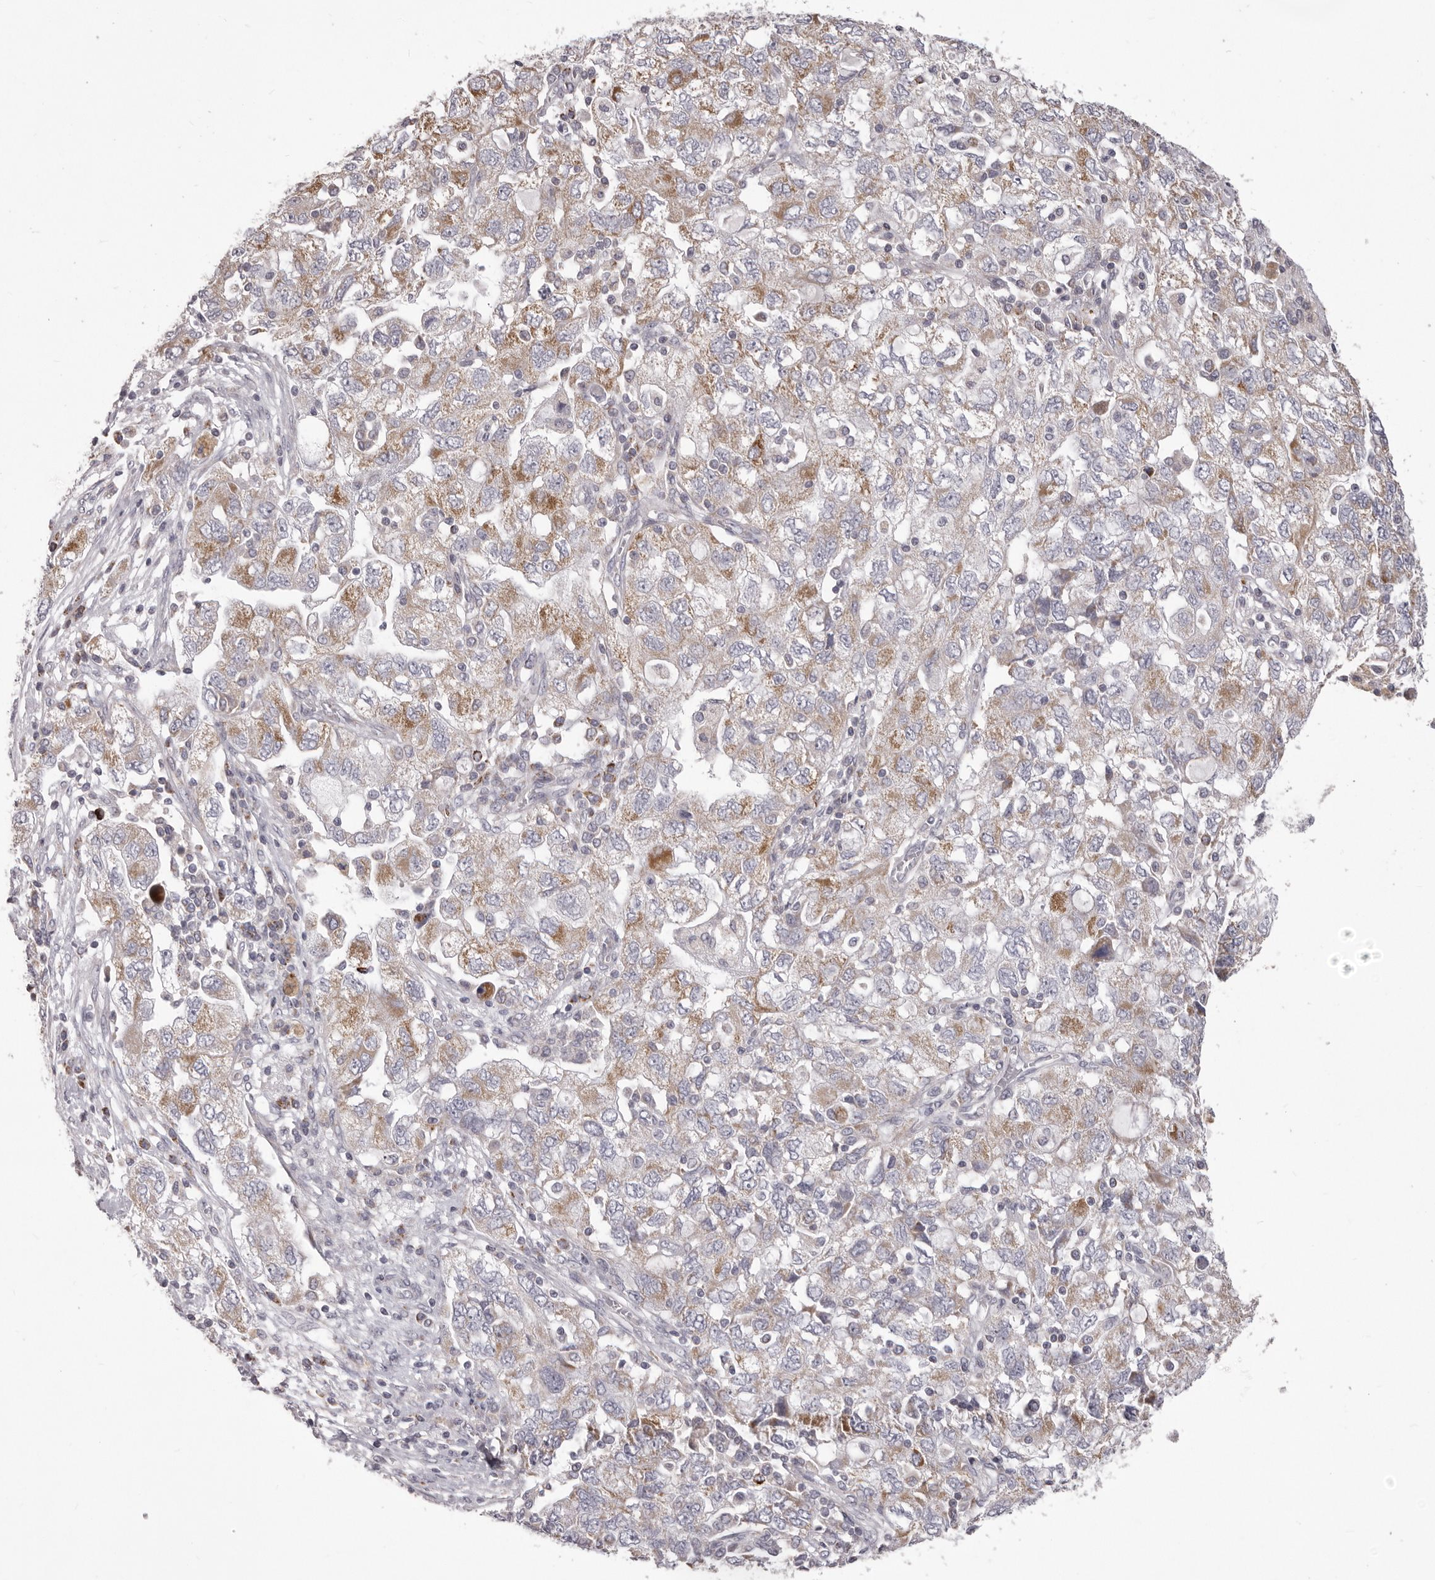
{"staining": {"intensity": "moderate", "quantity": "25%-75%", "location": "cytoplasmic/membranous"}, "tissue": "ovarian cancer", "cell_type": "Tumor cells", "image_type": "cancer", "snomed": [{"axis": "morphology", "description": "Carcinoma, NOS"}, {"axis": "morphology", "description": "Cystadenocarcinoma, serous, NOS"}, {"axis": "topography", "description": "Ovary"}], "caption": "Ovarian cancer stained with a protein marker shows moderate staining in tumor cells.", "gene": "PRMT2", "patient": {"sex": "female", "age": 69}}